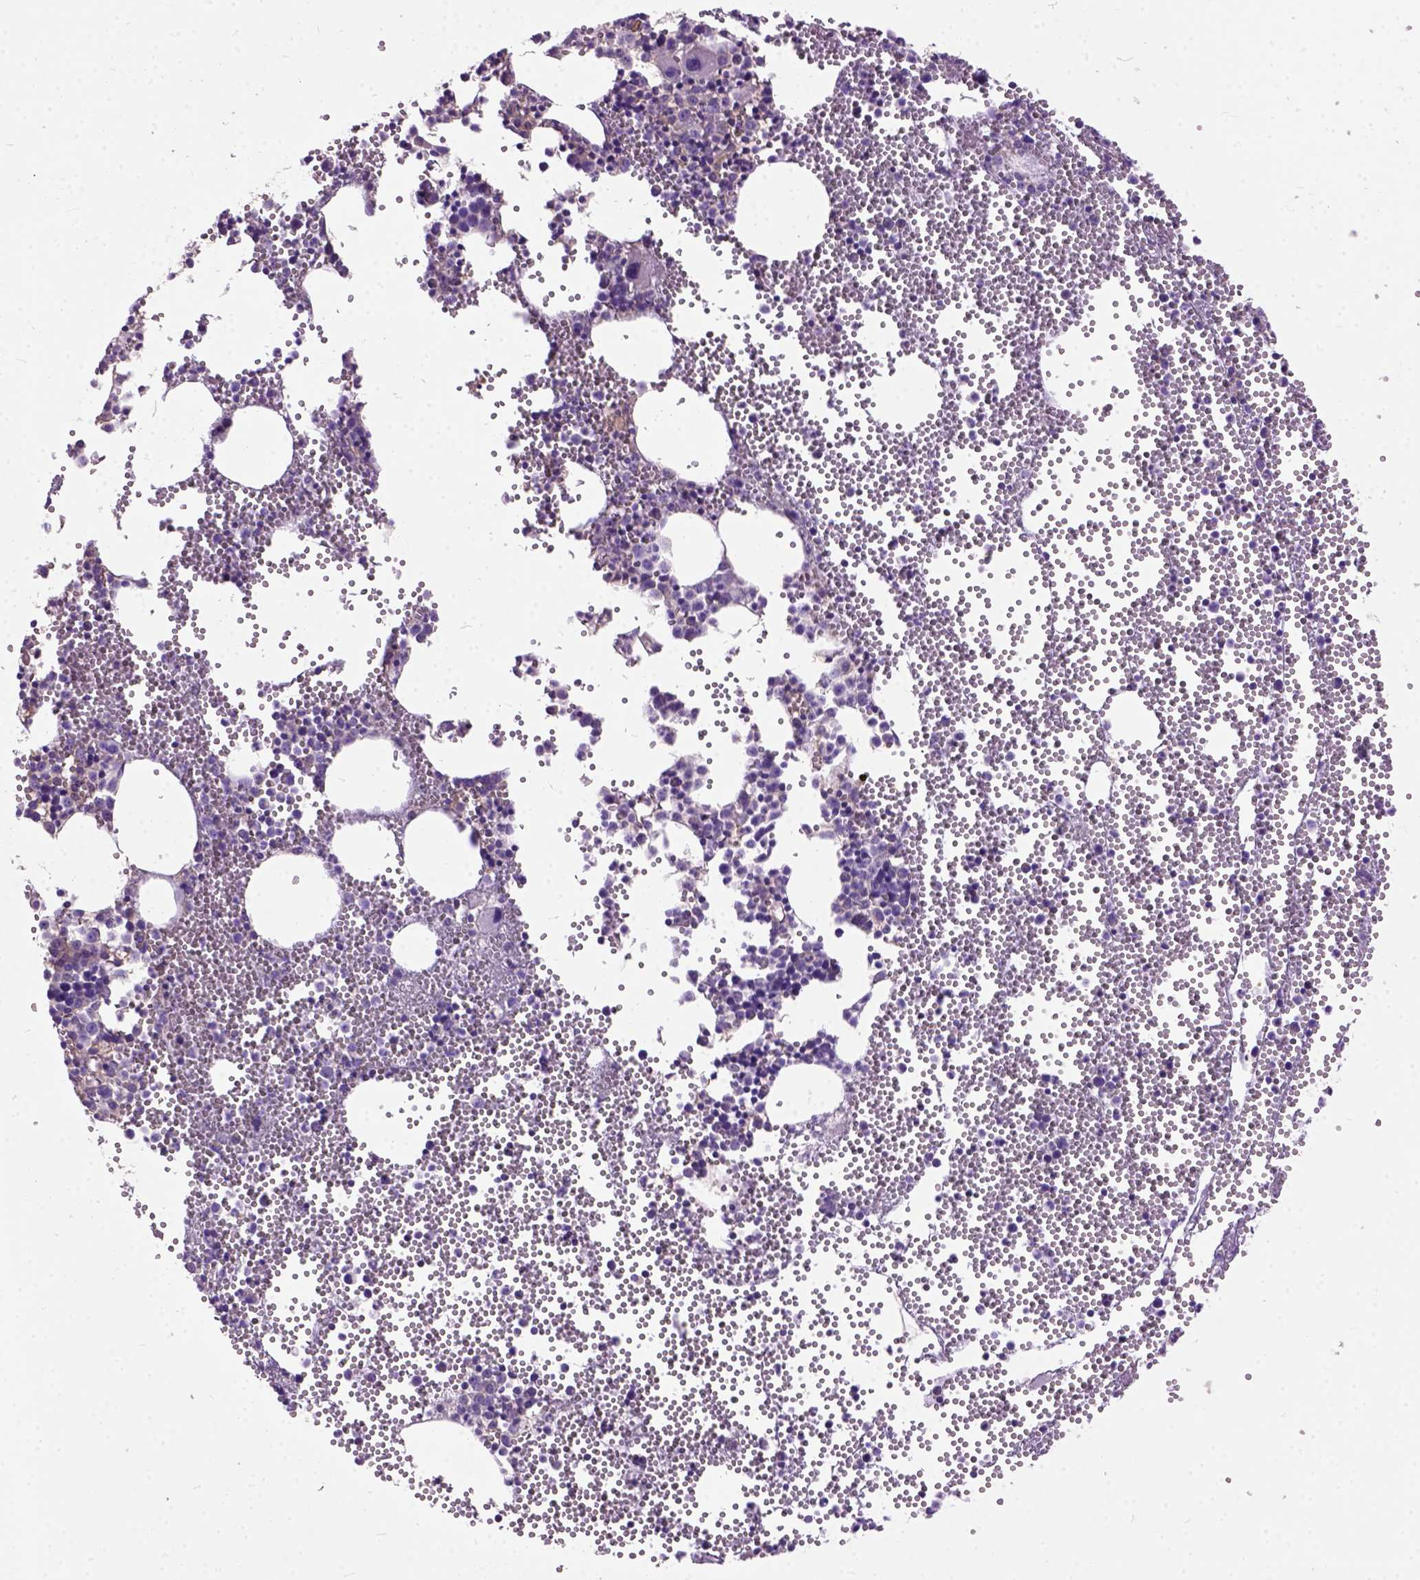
{"staining": {"intensity": "moderate", "quantity": "<25%", "location": "cytoplasmic/membranous"}, "tissue": "bone marrow", "cell_type": "Hematopoietic cells", "image_type": "normal", "snomed": [{"axis": "morphology", "description": "Normal tissue, NOS"}, {"axis": "topography", "description": "Bone marrow"}], "caption": "Immunohistochemical staining of normal bone marrow shows low levels of moderate cytoplasmic/membranous expression in approximately <25% of hematopoietic cells. (DAB IHC with brightfield microscopy, high magnification).", "gene": "SEMA4F", "patient": {"sex": "male", "age": 89}}